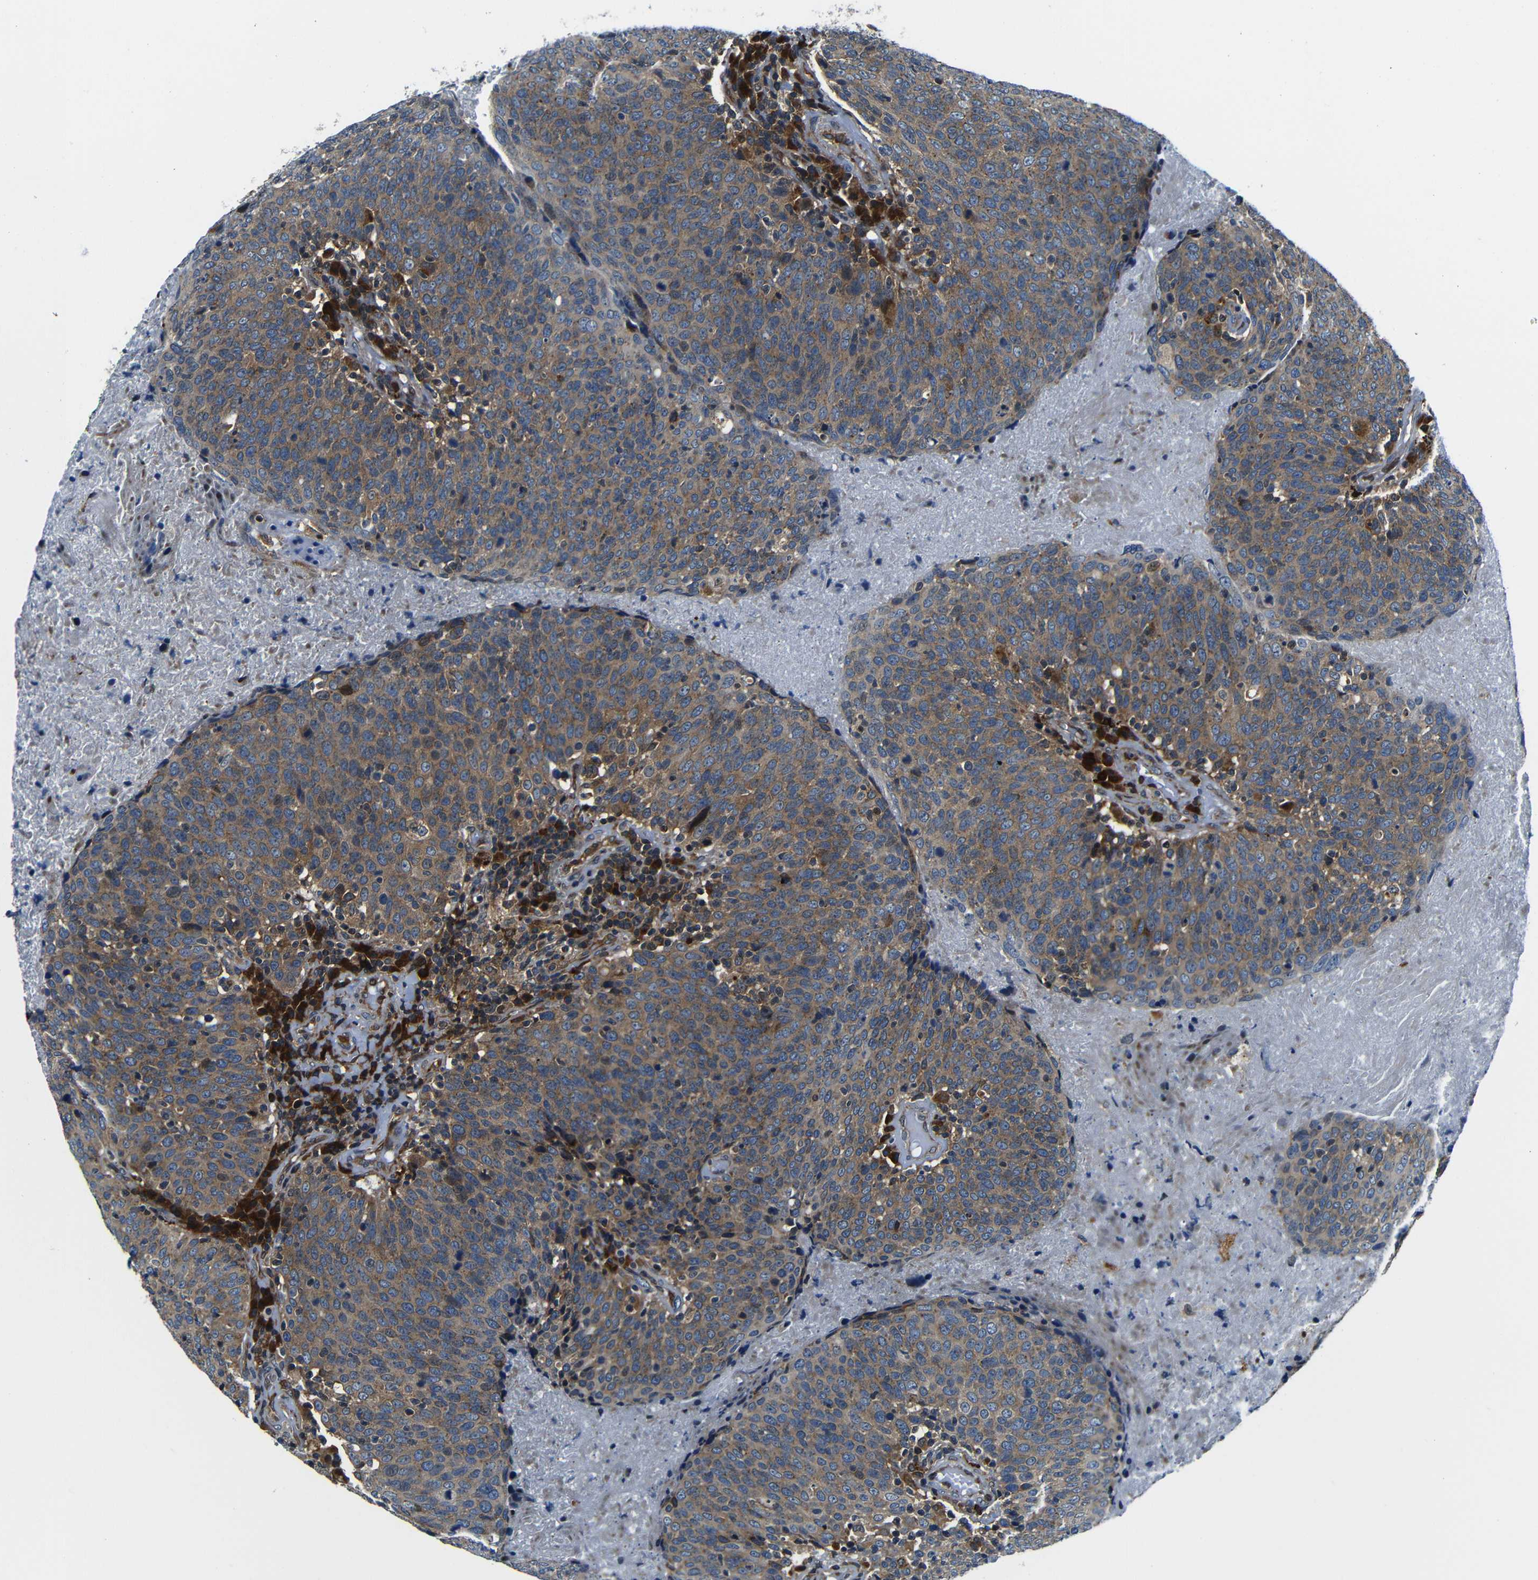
{"staining": {"intensity": "moderate", "quantity": ">75%", "location": "cytoplasmic/membranous"}, "tissue": "head and neck cancer", "cell_type": "Tumor cells", "image_type": "cancer", "snomed": [{"axis": "morphology", "description": "Squamous cell carcinoma, NOS"}, {"axis": "morphology", "description": "Squamous cell carcinoma, metastatic, NOS"}, {"axis": "topography", "description": "Lymph node"}, {"axis": "topography", "description": "Head-Neck"}], "caption": "Immunohistochemistry image of neoplastic tissue: head and neck cancer (squamous cell carcinoma) stained using IHC exhibits medium levels of moderate protein expression localized specifically in the cytoplasmic/membranous of tumor cells, appearing as a cytoplasmic/membranous brown color.", "gene": "ABCE1", "patient": {"sex": "male", "age": 62}}